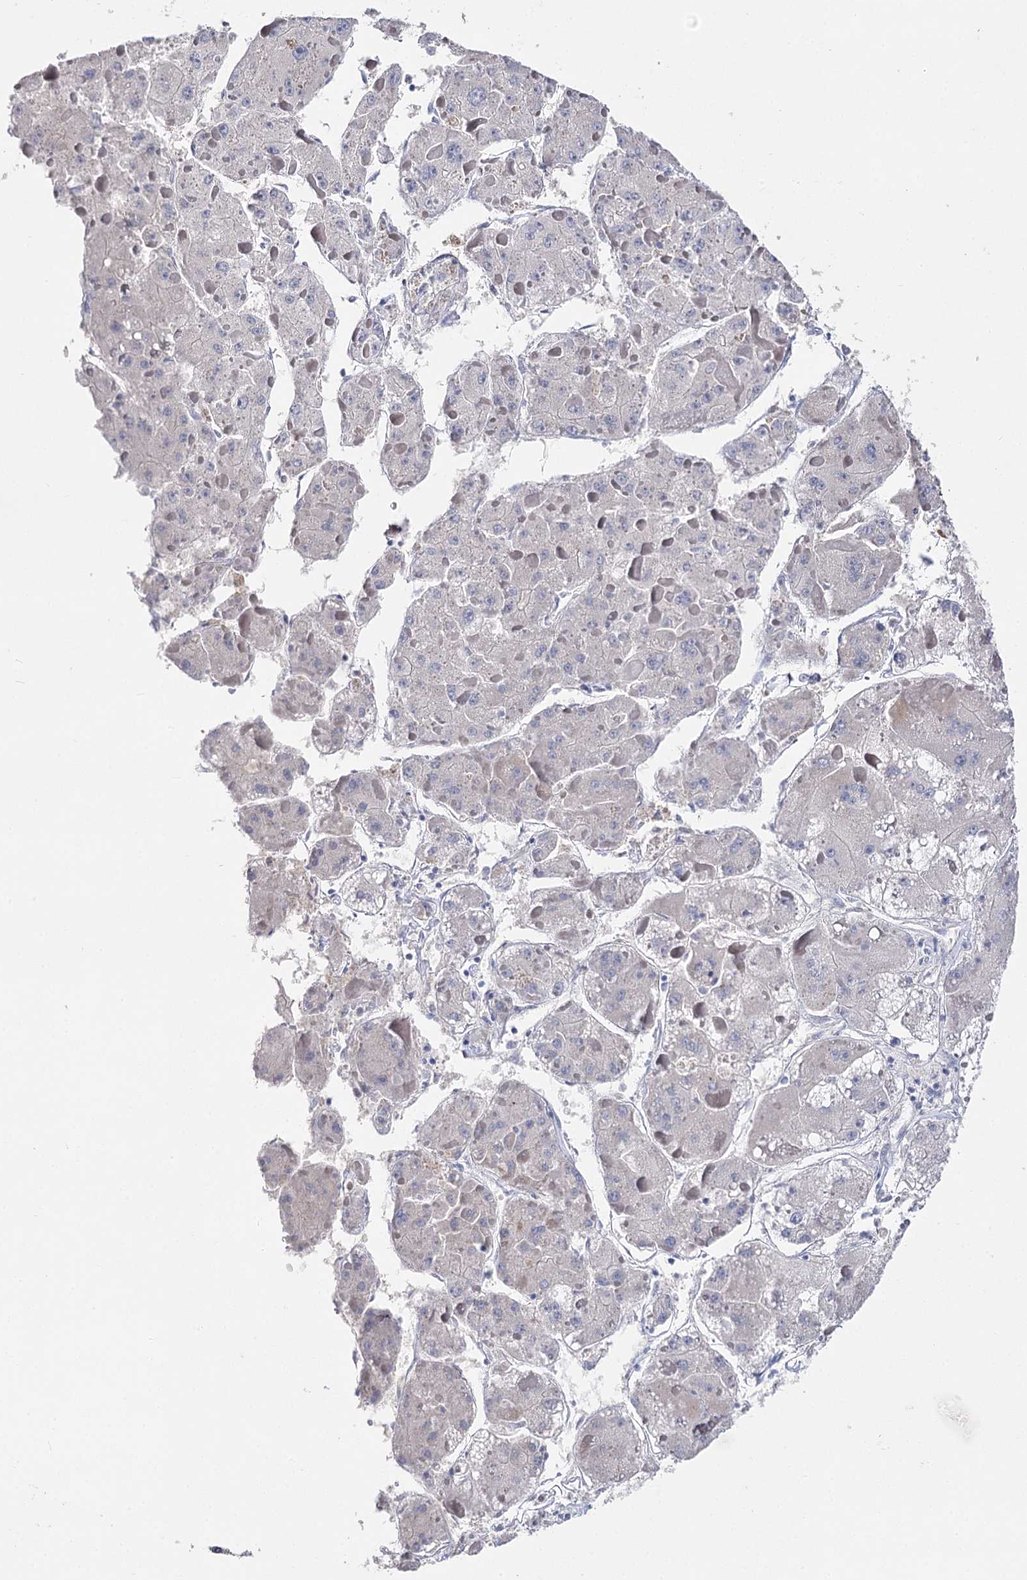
{"staining": {"intensity": "negative", "quantity": "none", "location": "none"}, "tissue": "liver cancer", "cell_type": "Tumor cells", "image_type": "cancer", "snomed": [{"axis": "morphology", "description": "Carcinoma, Hepatocellular, NOS"}, {"axis": "topography", "description": "Liver"}], "caption": "Tumor cells show no significant protein positivity in liver cancer (hepatocellular carcinoma).", "gene": "NRAP", "patient": {"sex": "female", "age": 73}}